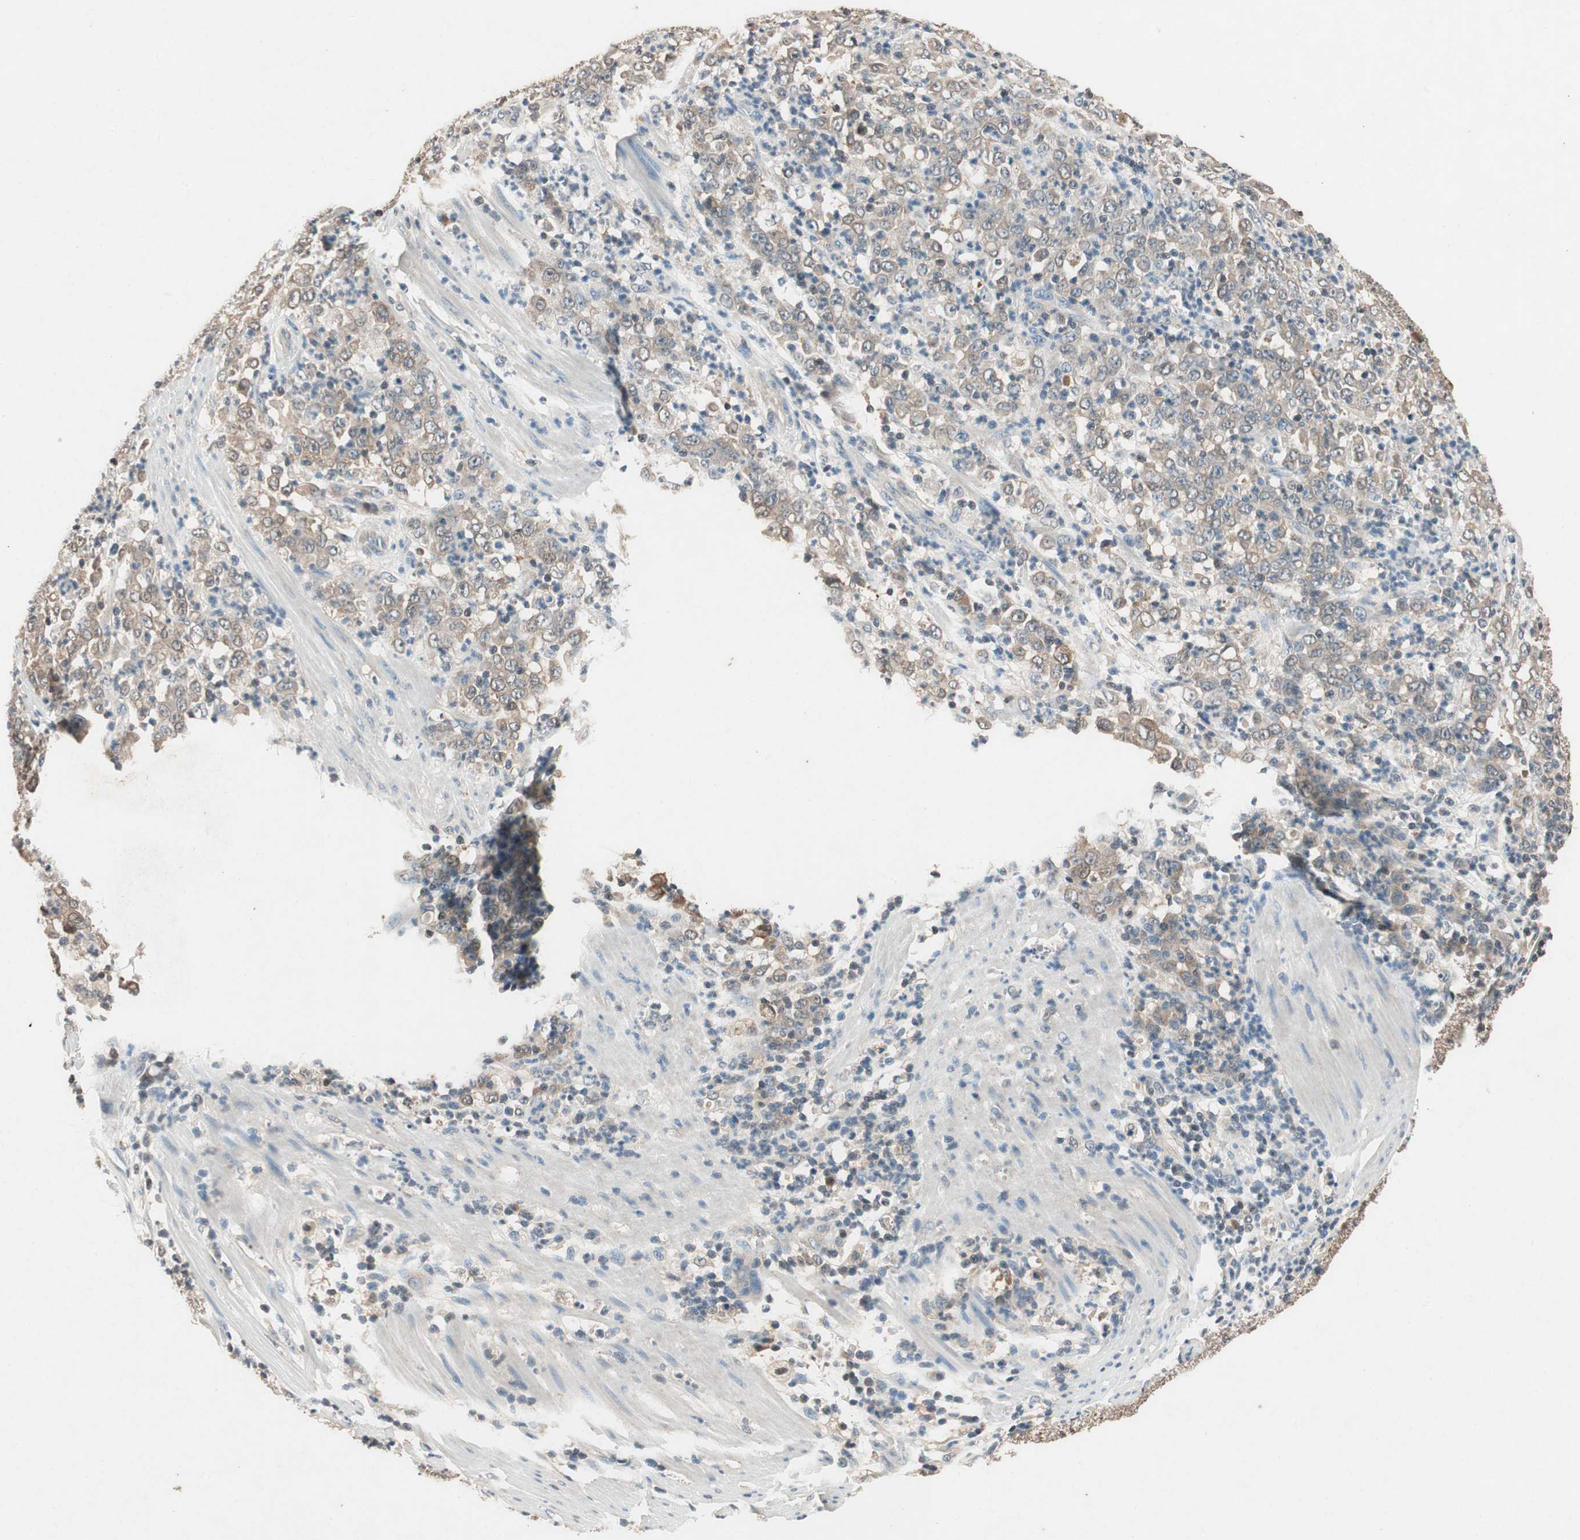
{"staining": {"intensity": "weak", "quantity": "25%-75%", "location": "cytoplasmic/membranous,nuclear"}, "tissue": "stomach cancer", "cell_type": "Tumor cells", "image_type": "cancer", "snomed": [{"axis": "morphology", "description": "Adenocarcinoma, NOS"}, {"axis": "topography", "description": "Stomach, lower"}], "caption": "Stomach cancer (adenocarcinoma) tissue shows weak cytoplasmic/membranous and nuclear staining in approximately 25%-75% of tumor cells, visualized by immunohistochemistry.", "gene": "SERPINB5", "patient": {"sex": "female", "age": 71}}